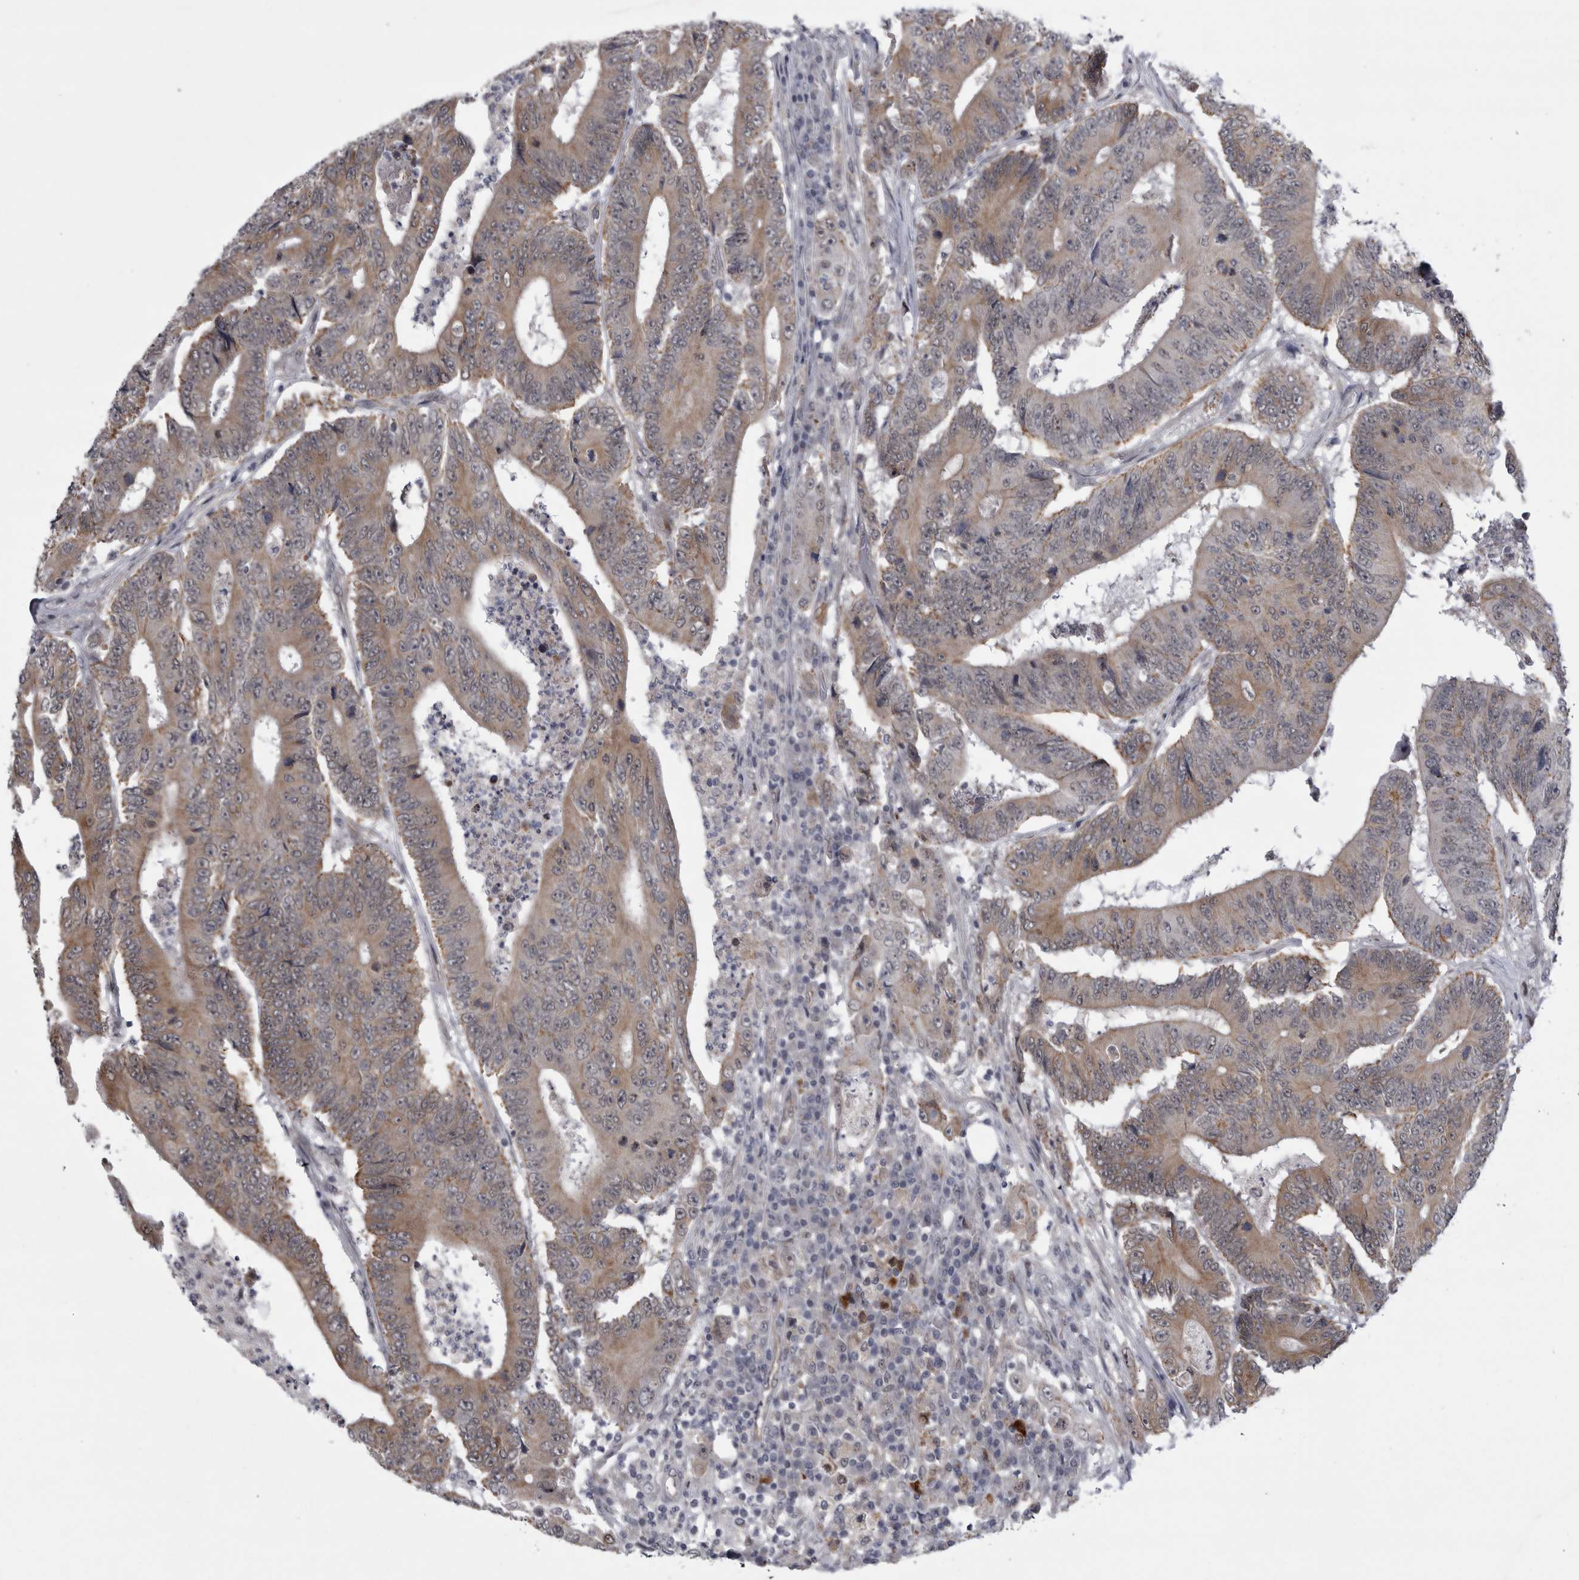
{"staining": {"intensity": "weak", "quantity": ">75%", "location": "cytoplasmic/membranous"}, "tissue": "colorectal cancer", "cell_type": "Tumor cells", "image_type": "cancer", "snomed": [{"axis": "morphology", "description": "Adenocarcinoma, NOS"}, {"axis": "topography", "description": "Colon"}], "caption": "Immunohistochemistry (DAB) staining of human colorectal adenocarcinoma reveals weak cytoplasmic/membranous protein positivity in approximately >75% of tumor cells.", "gene": "PARP11", "patient": {"sex": "male", "age": 83}}